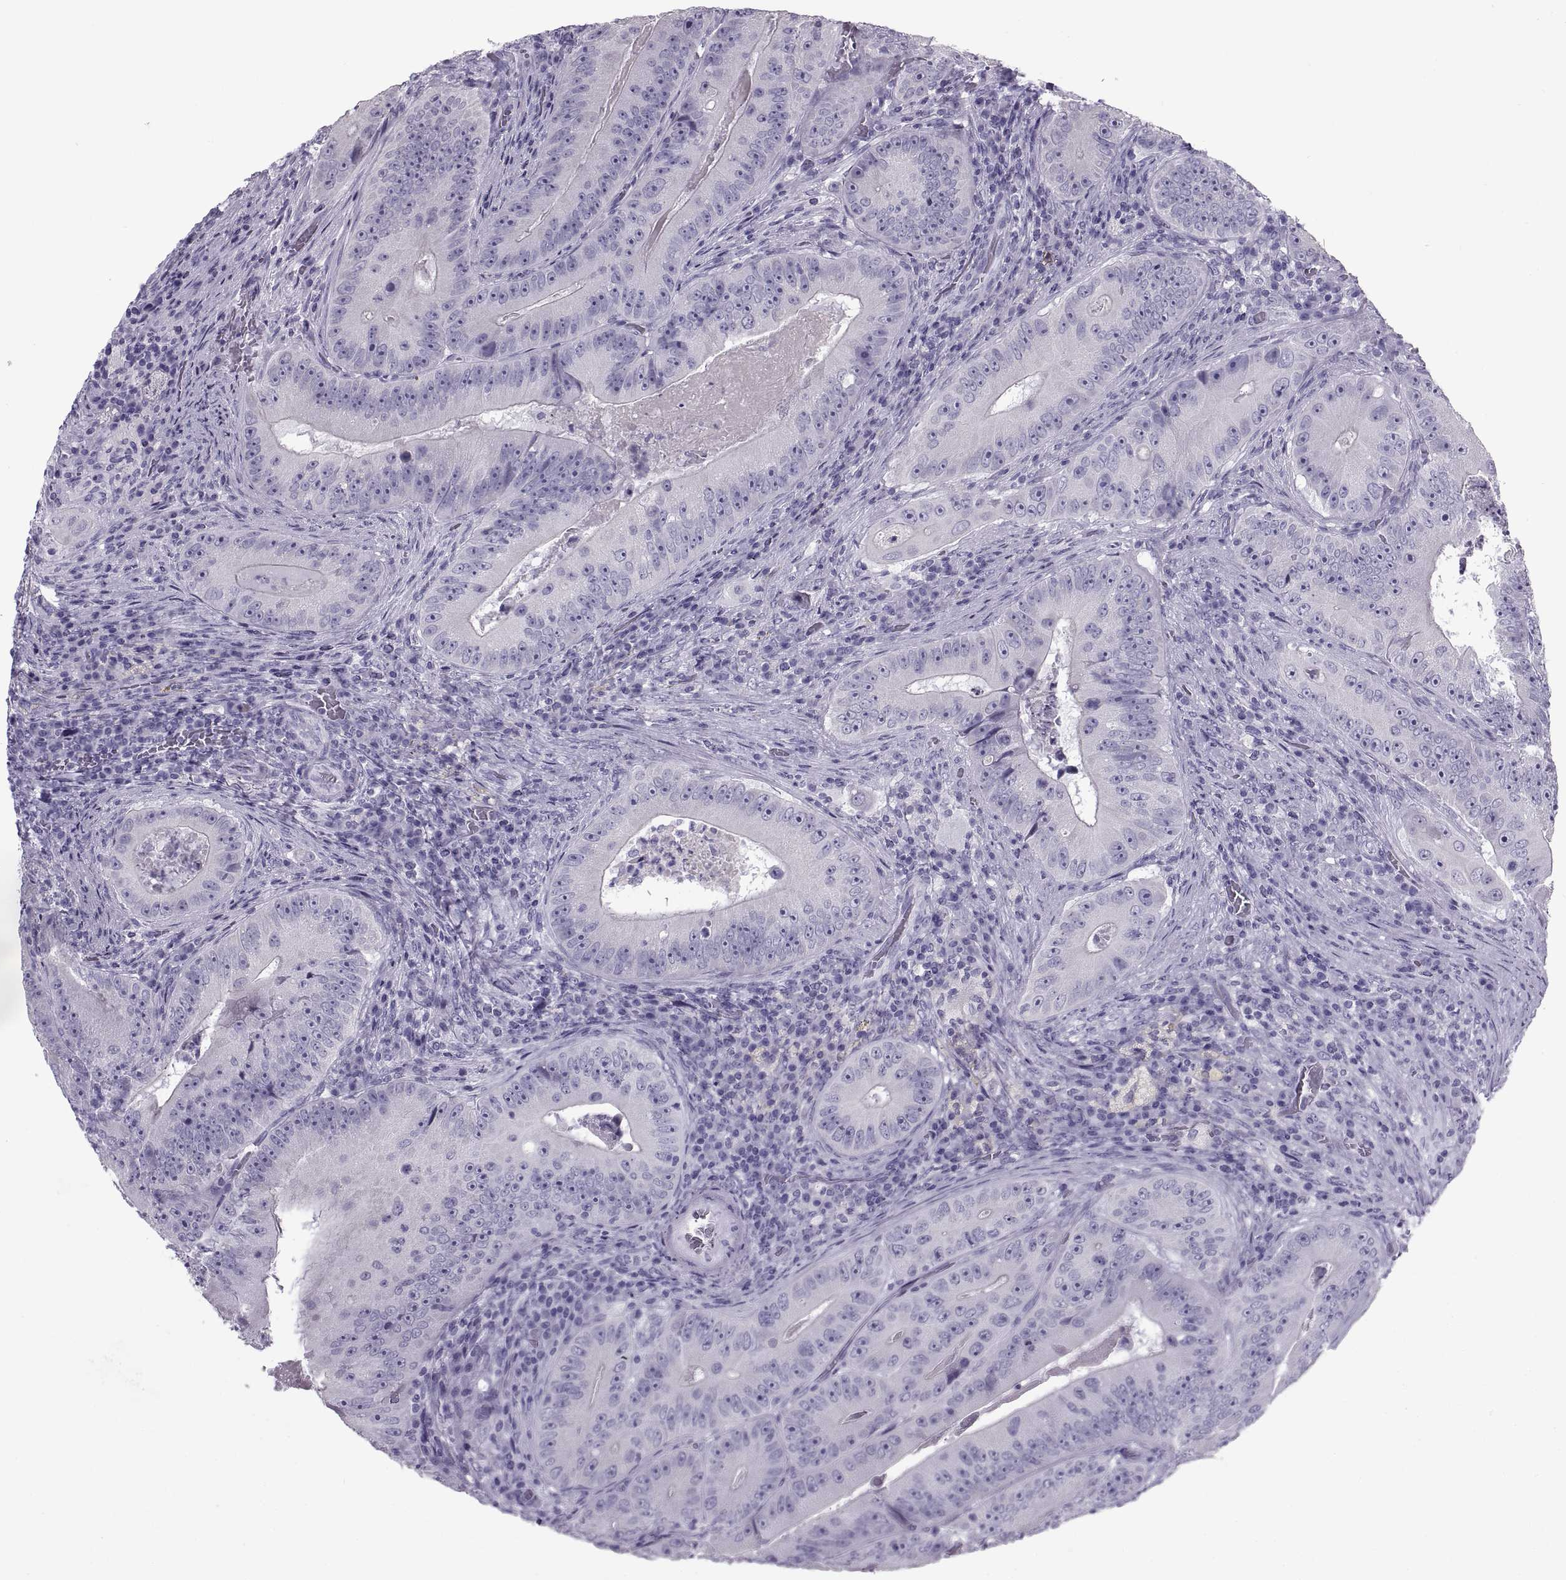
{"staining": {"intensity": "negative", "quantity": "none", "location": "none"}, "tissue": "colorectal cancer", "cell_type": "Tumor cells", "image_type": "cancer", "snomed": [{"axis": "morphology", "description": "Adenocarcinoma, NOS"}, {"axis": "topography", "description": "Colon"}], "caption": "Immunohistochemistry (IHC) image of neoplastic tissue: colorectal cancer stained with DAB shows no significant protein expression in tumor cells. The staining was performed using DAB (3,3'-diaminobenzidine) to visualize the protein expression in brown, while the nuclei were stained in blue with hematoxylin (Magnification: 20x).", "gene": "RLBP1", "patient": {"sex": "female", "age": 86}}